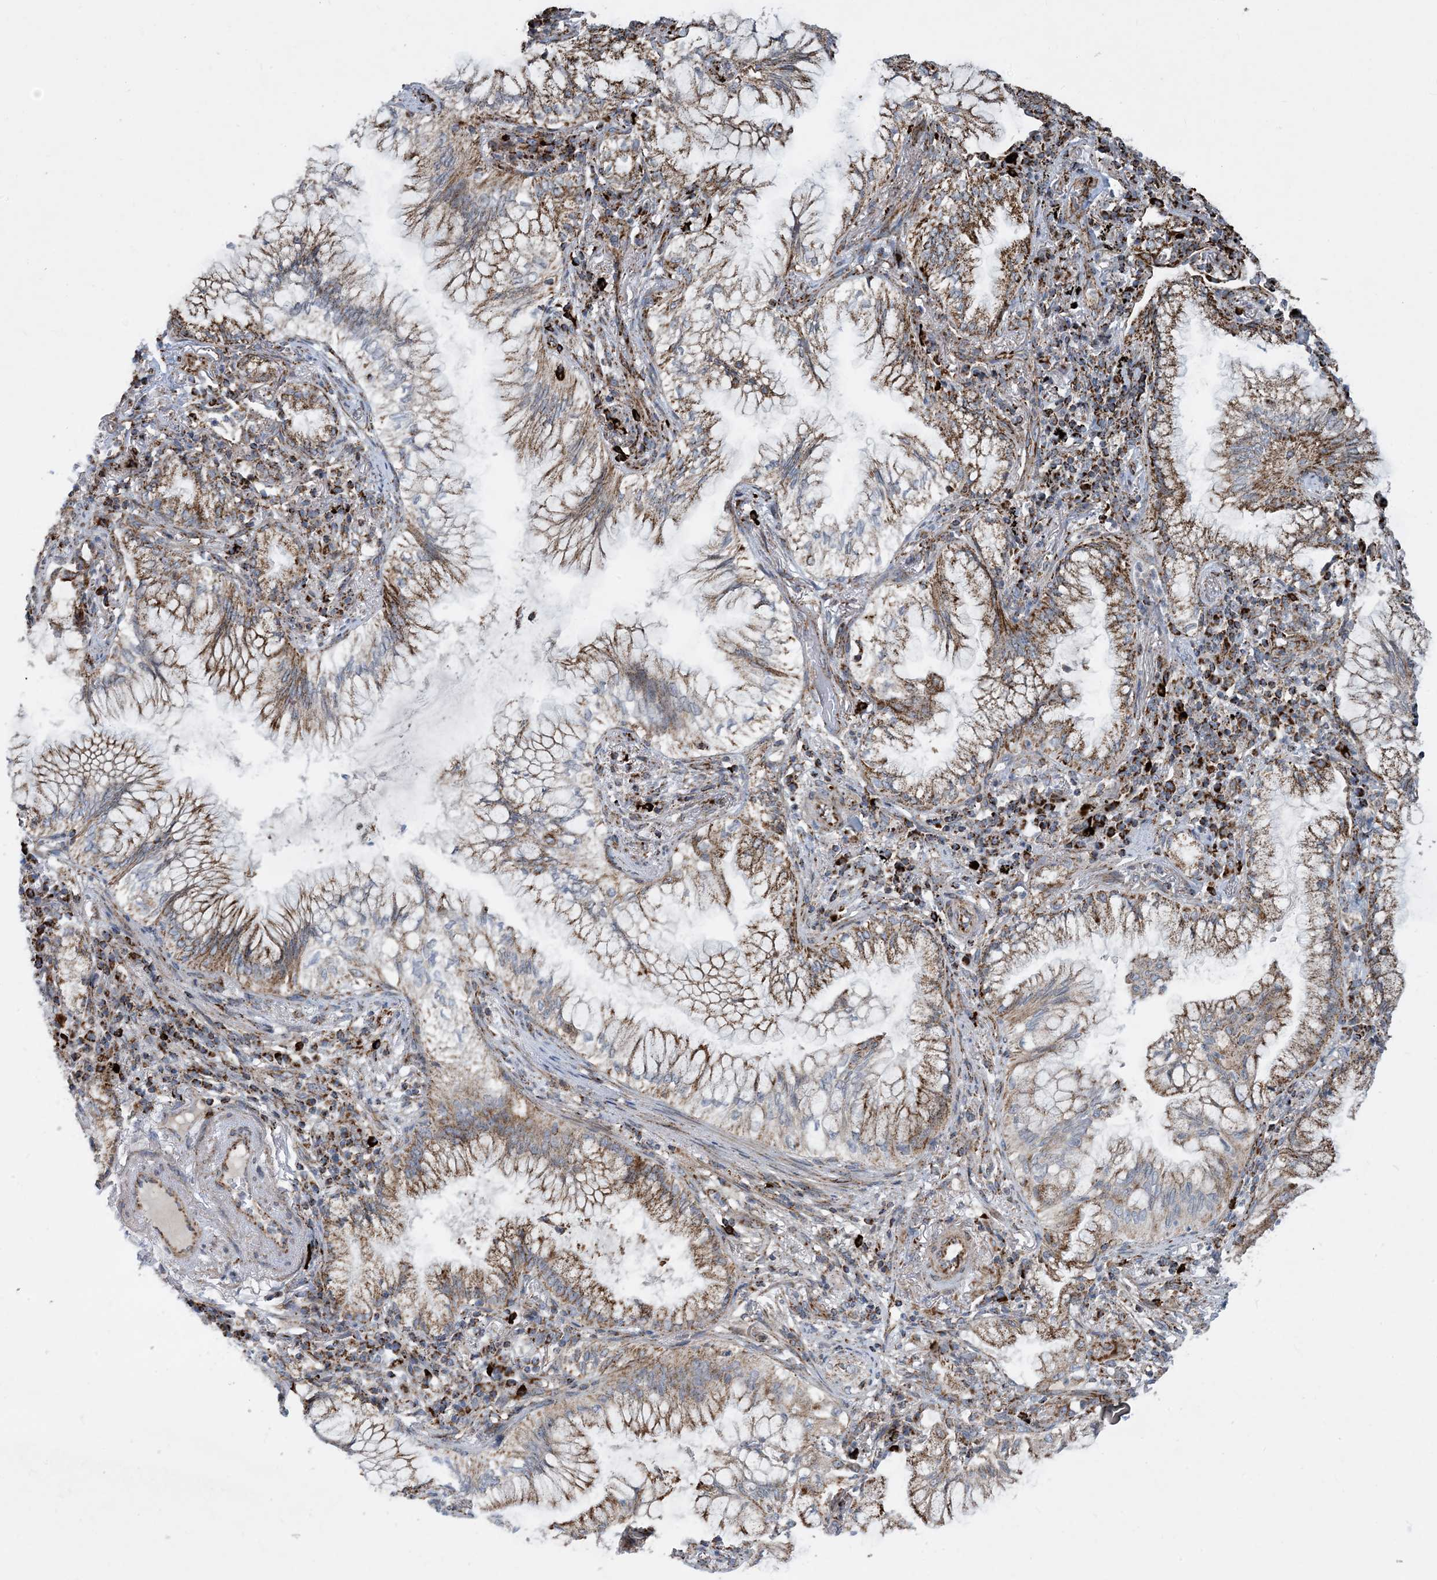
{"staining": {"intensity": "moderate", "quantity": ">75%", "location": "cytoplasmic/membranous"}, "tissue": "lung cancer", "cell_type": "Tumor cells", "image_type": "cancer", "snomed": [{"axis": "morphology", "description": "Adenocarcinoma, NOS"}, {"axis": "topography", "description": "Lung"}], "caption": "Protein staining shows moderate cytoplasmic/membranous positivity in approximately >75% of tumor cells in lung adenocarcinoma.", "gene": "PCDHGA1", "patient": {"sex": "female", "age": 70}}